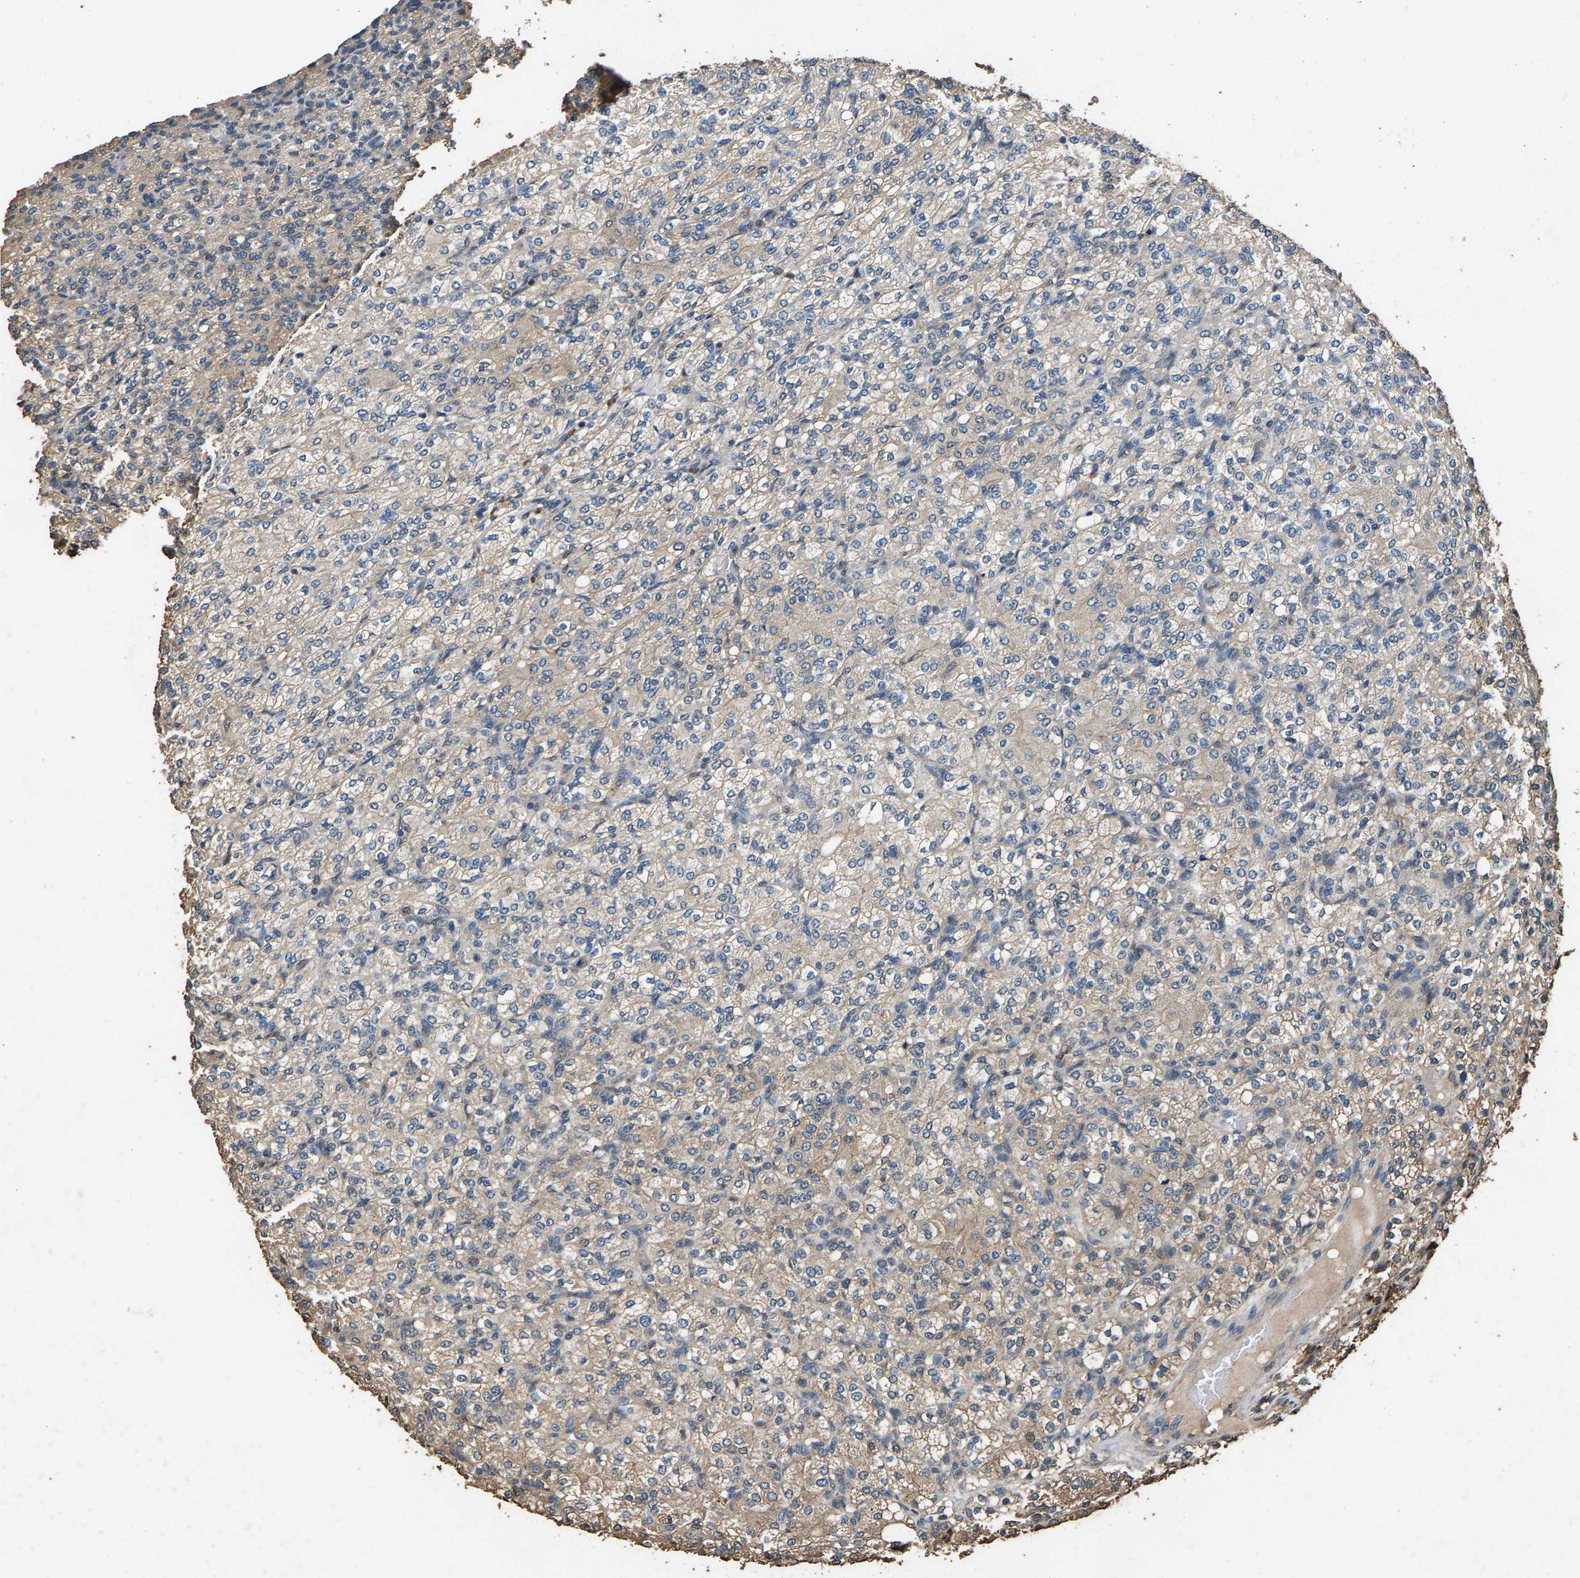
{"staining": {"intensity": "weak", "quantity": "<25%", "location": "cytoplasmic/membranous"}, "tissue": "renal cancer", "cell_type": "Tumor cells", "image_type": "cancer", "snomed": [{"axis": "morphology", "description": "Adenocarcinoma, NOS"}, {"axis": "topography", "description": "Kidney"}], "caption": "Tumor cells show no significant protein expression in adenocarcinoma (renal).", "gene": "MRPL27", "patient": {"sex": "male", "age": 77}}